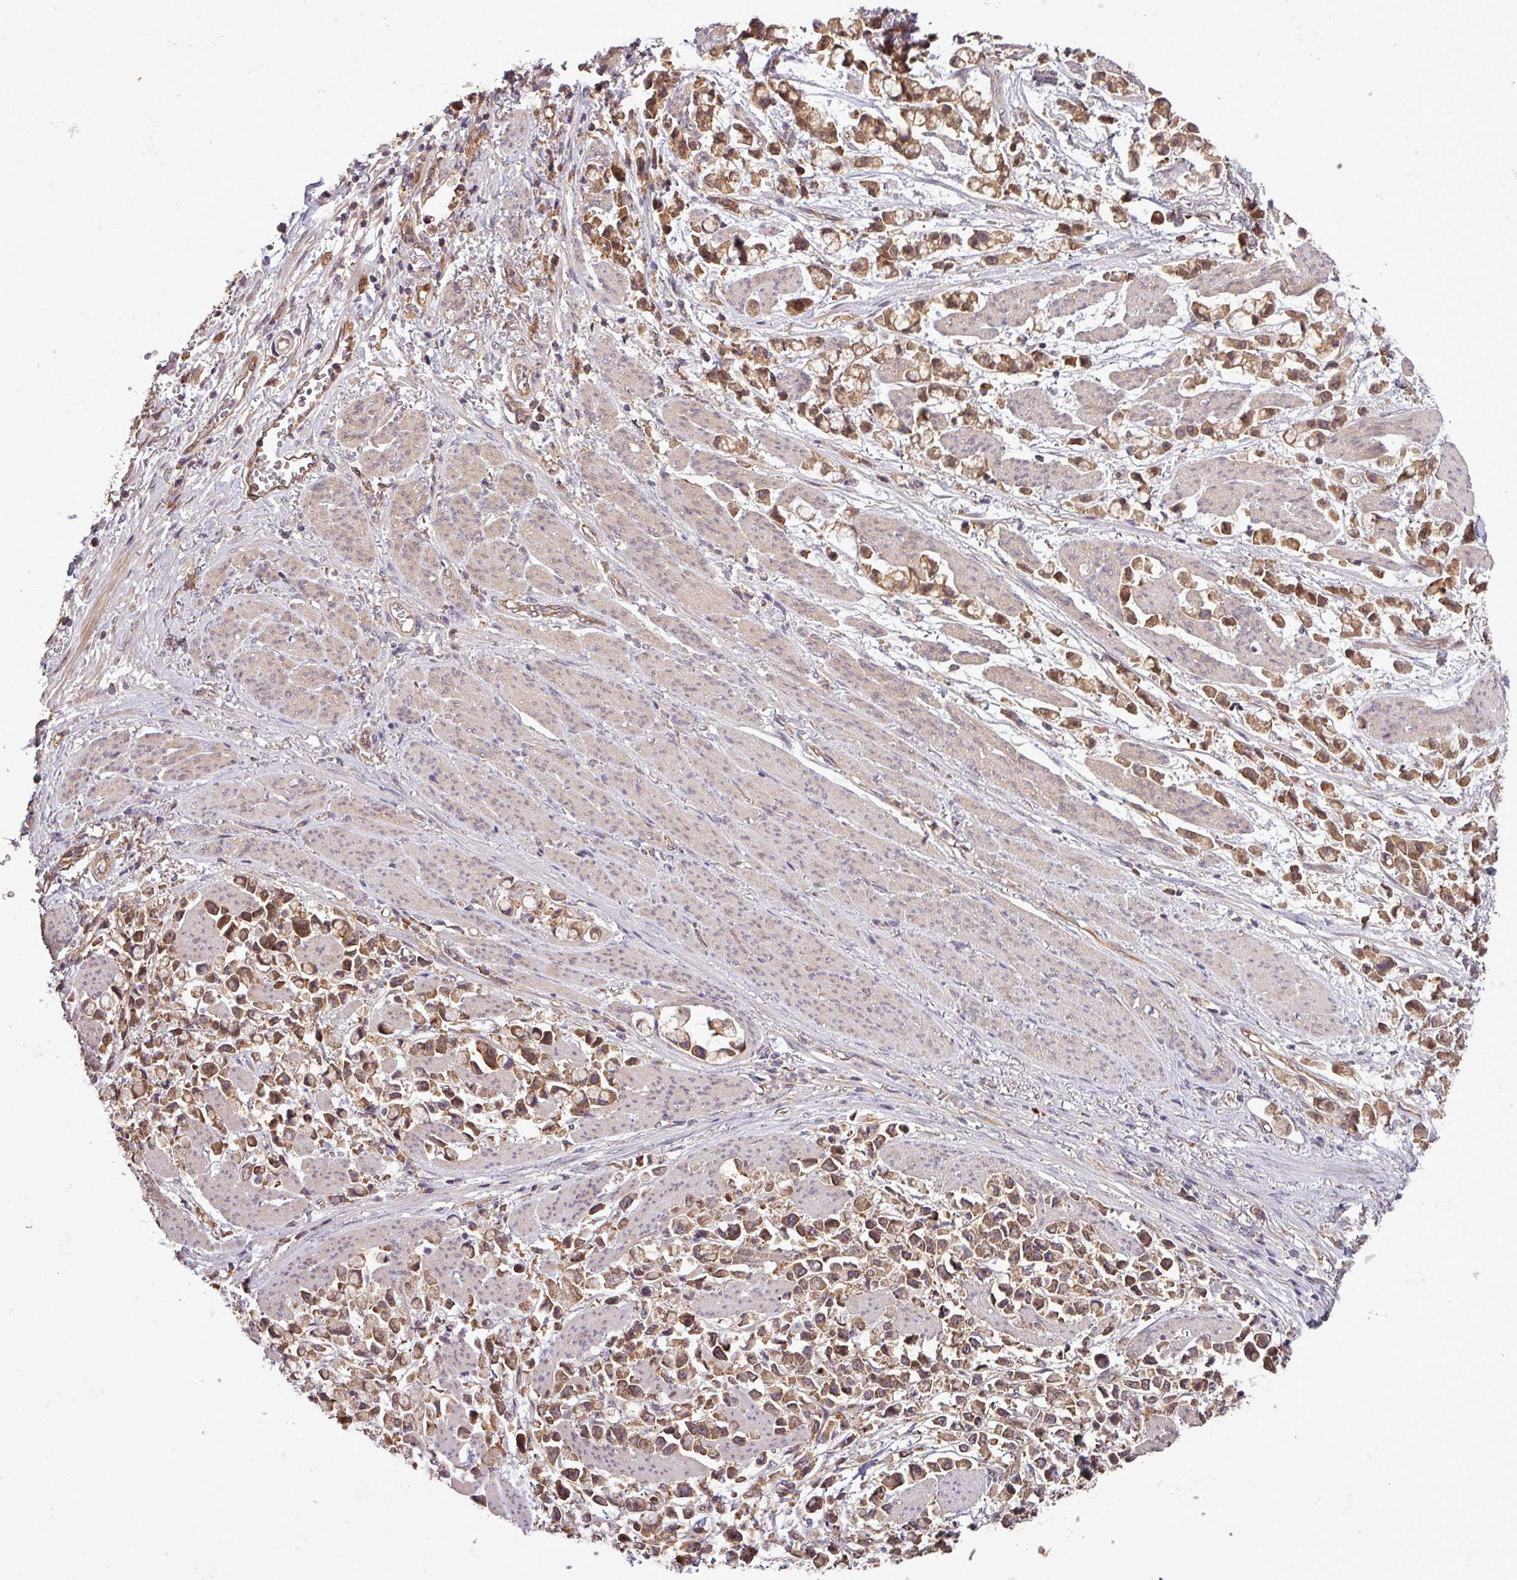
{"staining": {"intensity": "strong", "quantity": ">75%", "location": "cytoplasmic/membranous,nuclear"}, "tissue": "stomach cancer", "cell_type": "Tumor cells", "image_type": "cancer", "snomed": [{"axis": "morphology", "description": "Adenocarcinoma, NOS"}, {"axis": "topography", "description": "Stomach"}], "caption": "Protein staining displays strong cytoplasmic/membranous and nuclear staining in approximately >75% of tumor cells in adenocarcinoma (stomach).", "gene": "SIRPB2", "patient": {"sex": "female", "age": 81}}